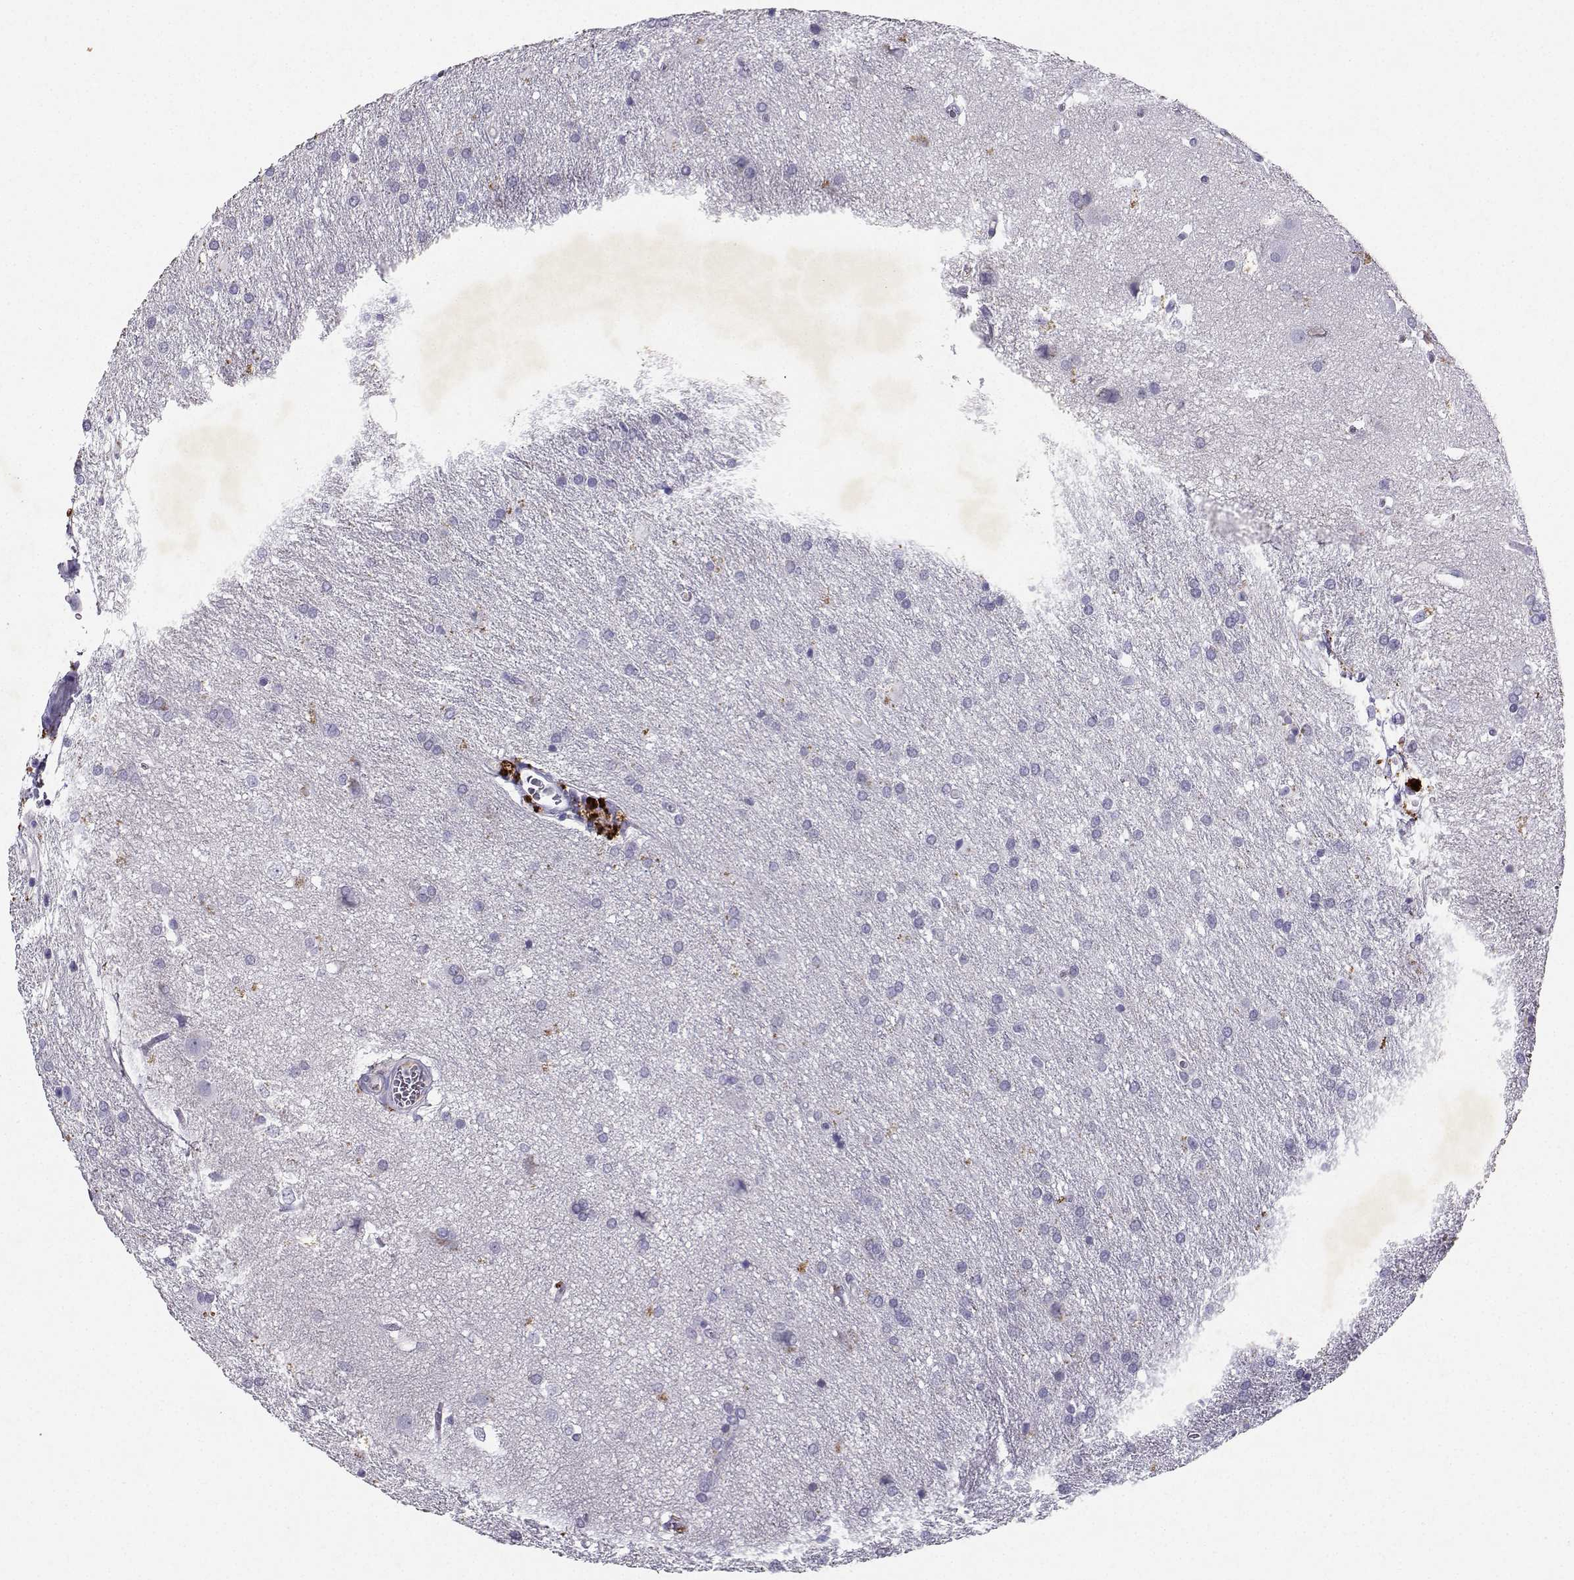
{"staining": {"intensity": "negative", "quantity": "none", "location": "none"}, "tissue": "glioma", "cell_type": "Tumor cells", "image_type": "cancer", "snomed": [{"axis": "morphology", "description": "Glioma, malignant, Low grade"}, {"axis": "topography", "description": "Brain"}], "caption": "Malignant glioma (low-grade) stained for a protein using immunohistochemistry reveals no expression tumor cells.", "gene": "GRIK4", "patient": {"sex": "female", "age": 32}}